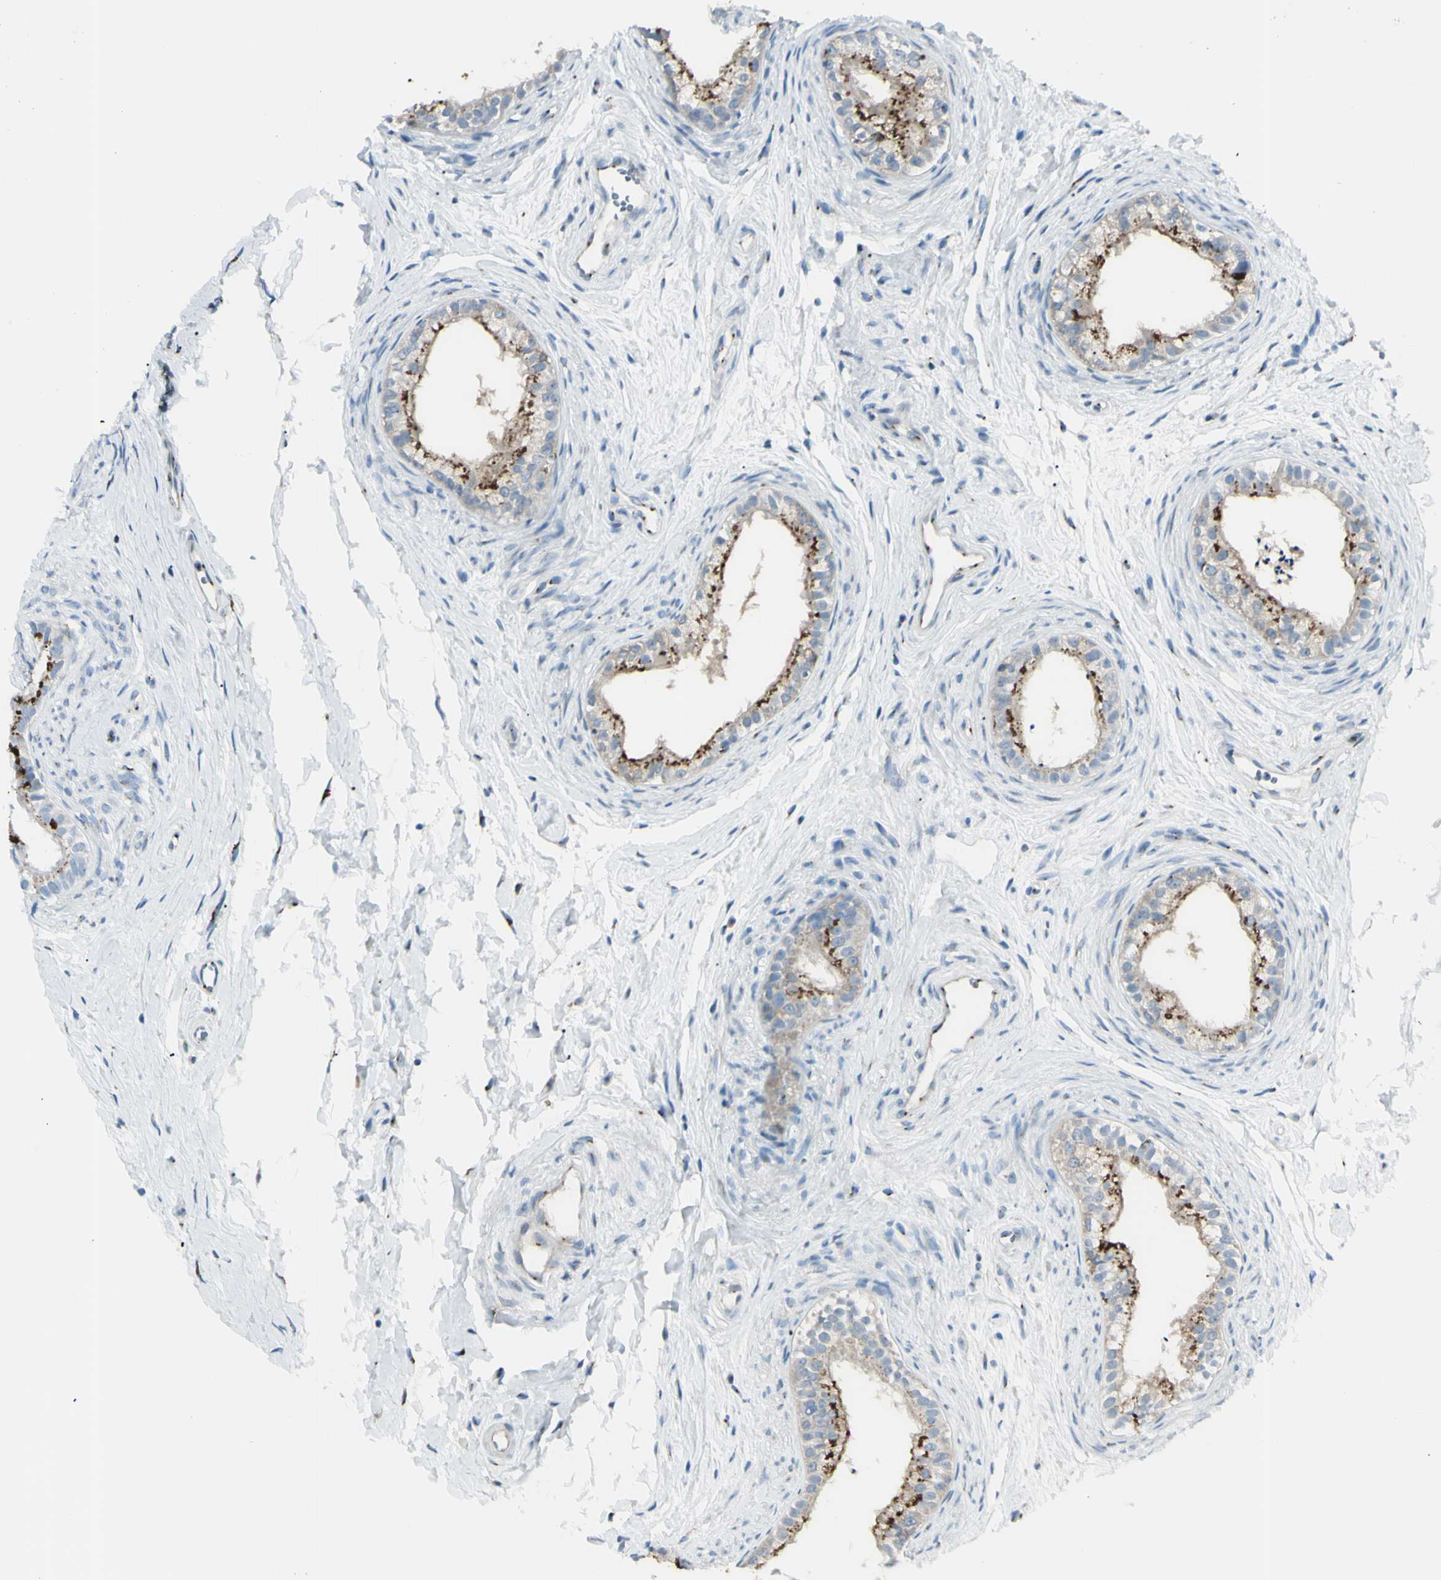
{"staining": {"intensity": "strong", "quantity": "25%-75%", "location": "cytoplasmic/membranous"}, "tissue": "epididymis", "cell_type": "Glandular cells", "image_type": "normal", "snomed": [{"axis": "morphology", "description": "Normal tissue, NOS"}, {"axis": "topography", "description": "Epididymis"}], "caption": "Immunohistochemistry (IHC) staining of normal epididymis, which demonstrates high levels of strong cytoplasmic/membranous expression in about 25%-75% of glandular cells indicating strong cytoplasmic/membranous protein expression. The staining was performed using DAB (3,3'-diaminobenzidine) (brown) for protein detection and nuclei were counterstained in hematoxylin (blue).", "gene": "B4GALT1", "patient": {"sex": "male", "age": 56}}